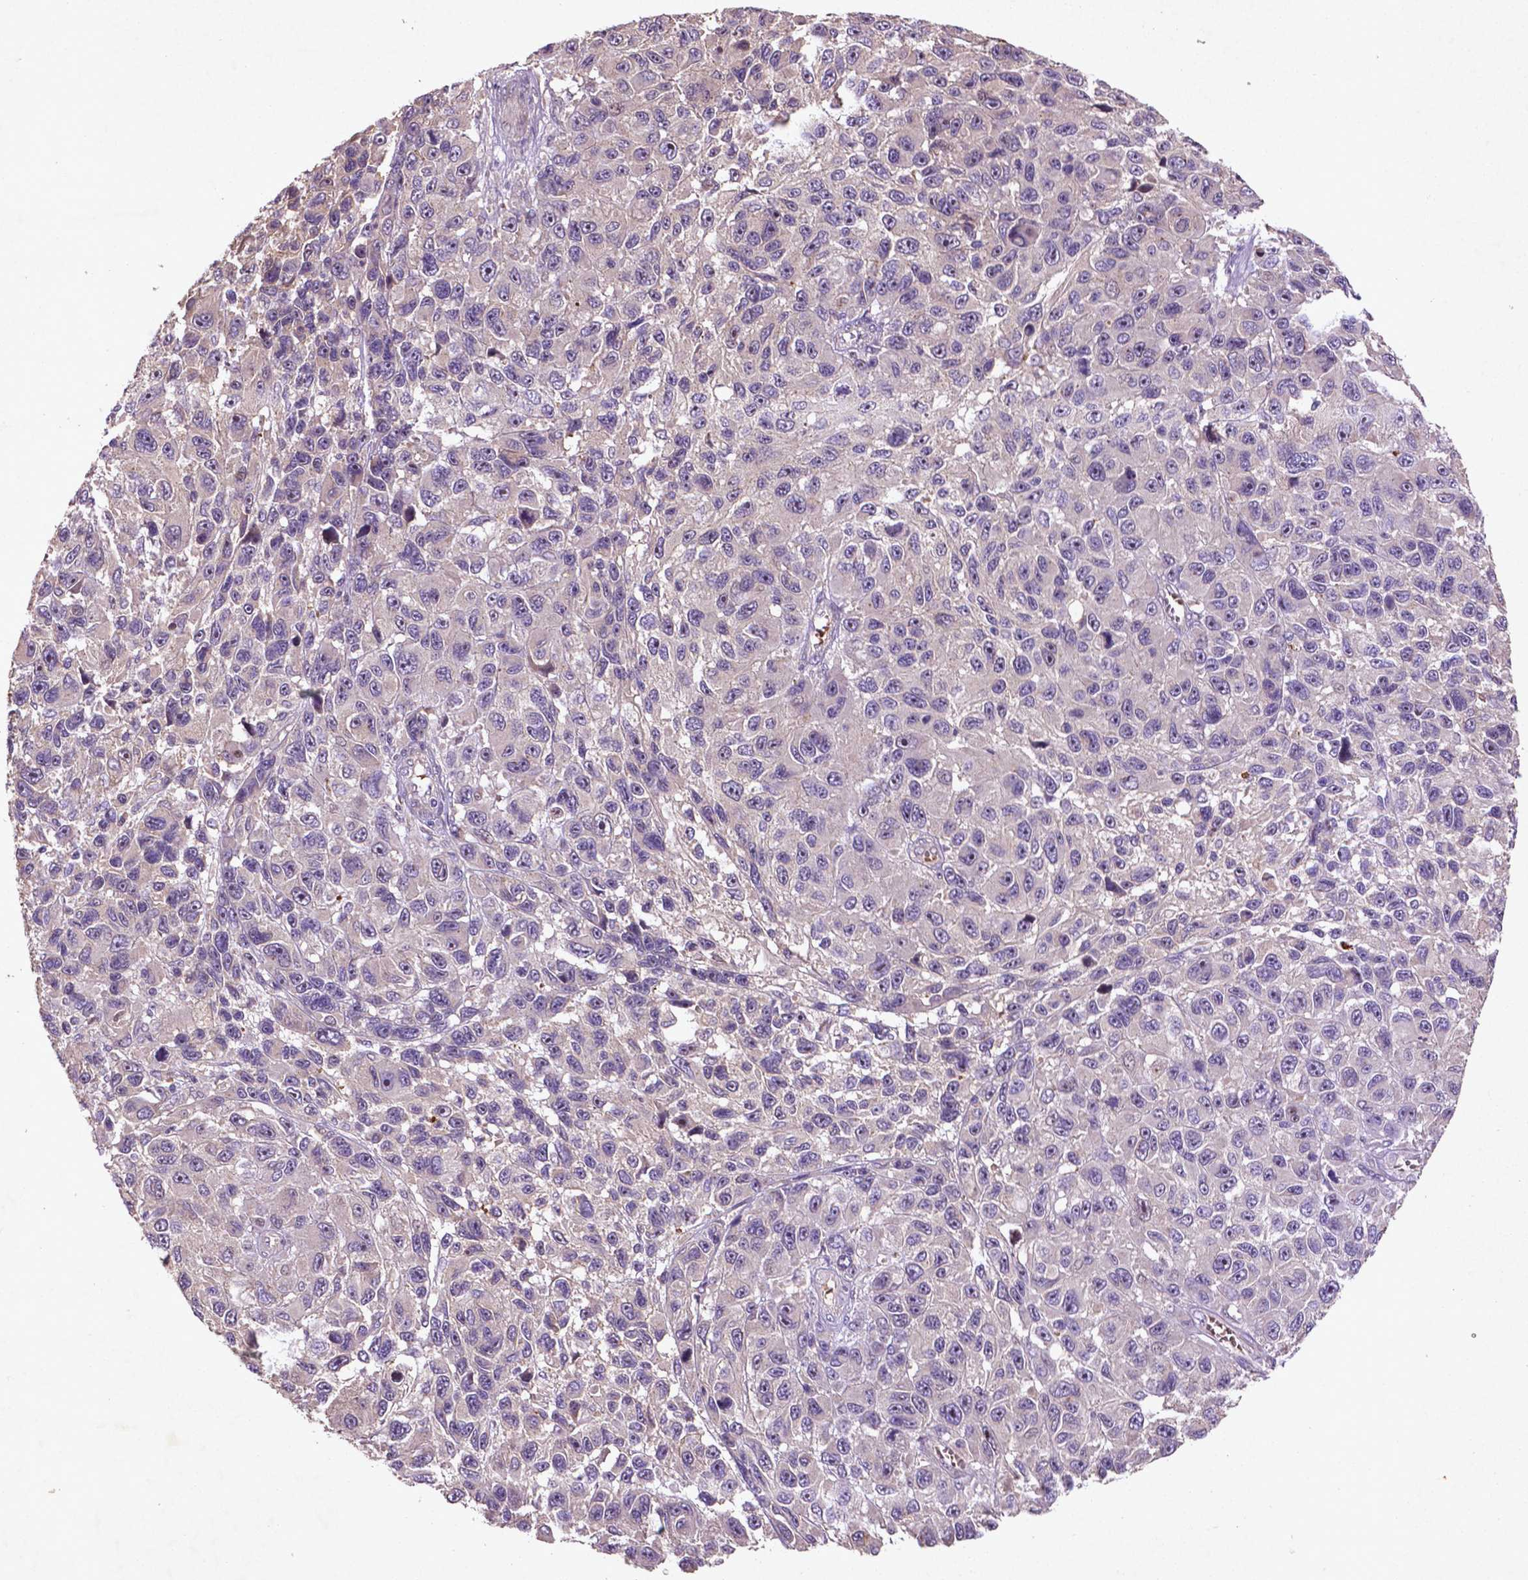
{"staining": {"intensity": "negative", "quantity": "none", "location": "none"}, "tissue": "melanoma", "cell_type": "Tumor cells", "image_type": "cancer", "snomed": [{"axis": "morphology", "description": "Malignant melanoma, NOS"}, {"axis": "topography", "description": "Skin"}], "caption": "This is a photomicrograph of immunohistochemistry staining of melanoma, which shows no staining in tumor cells.", "gene": "COQ2", "patient": {"sex": "male", "age": 53}}